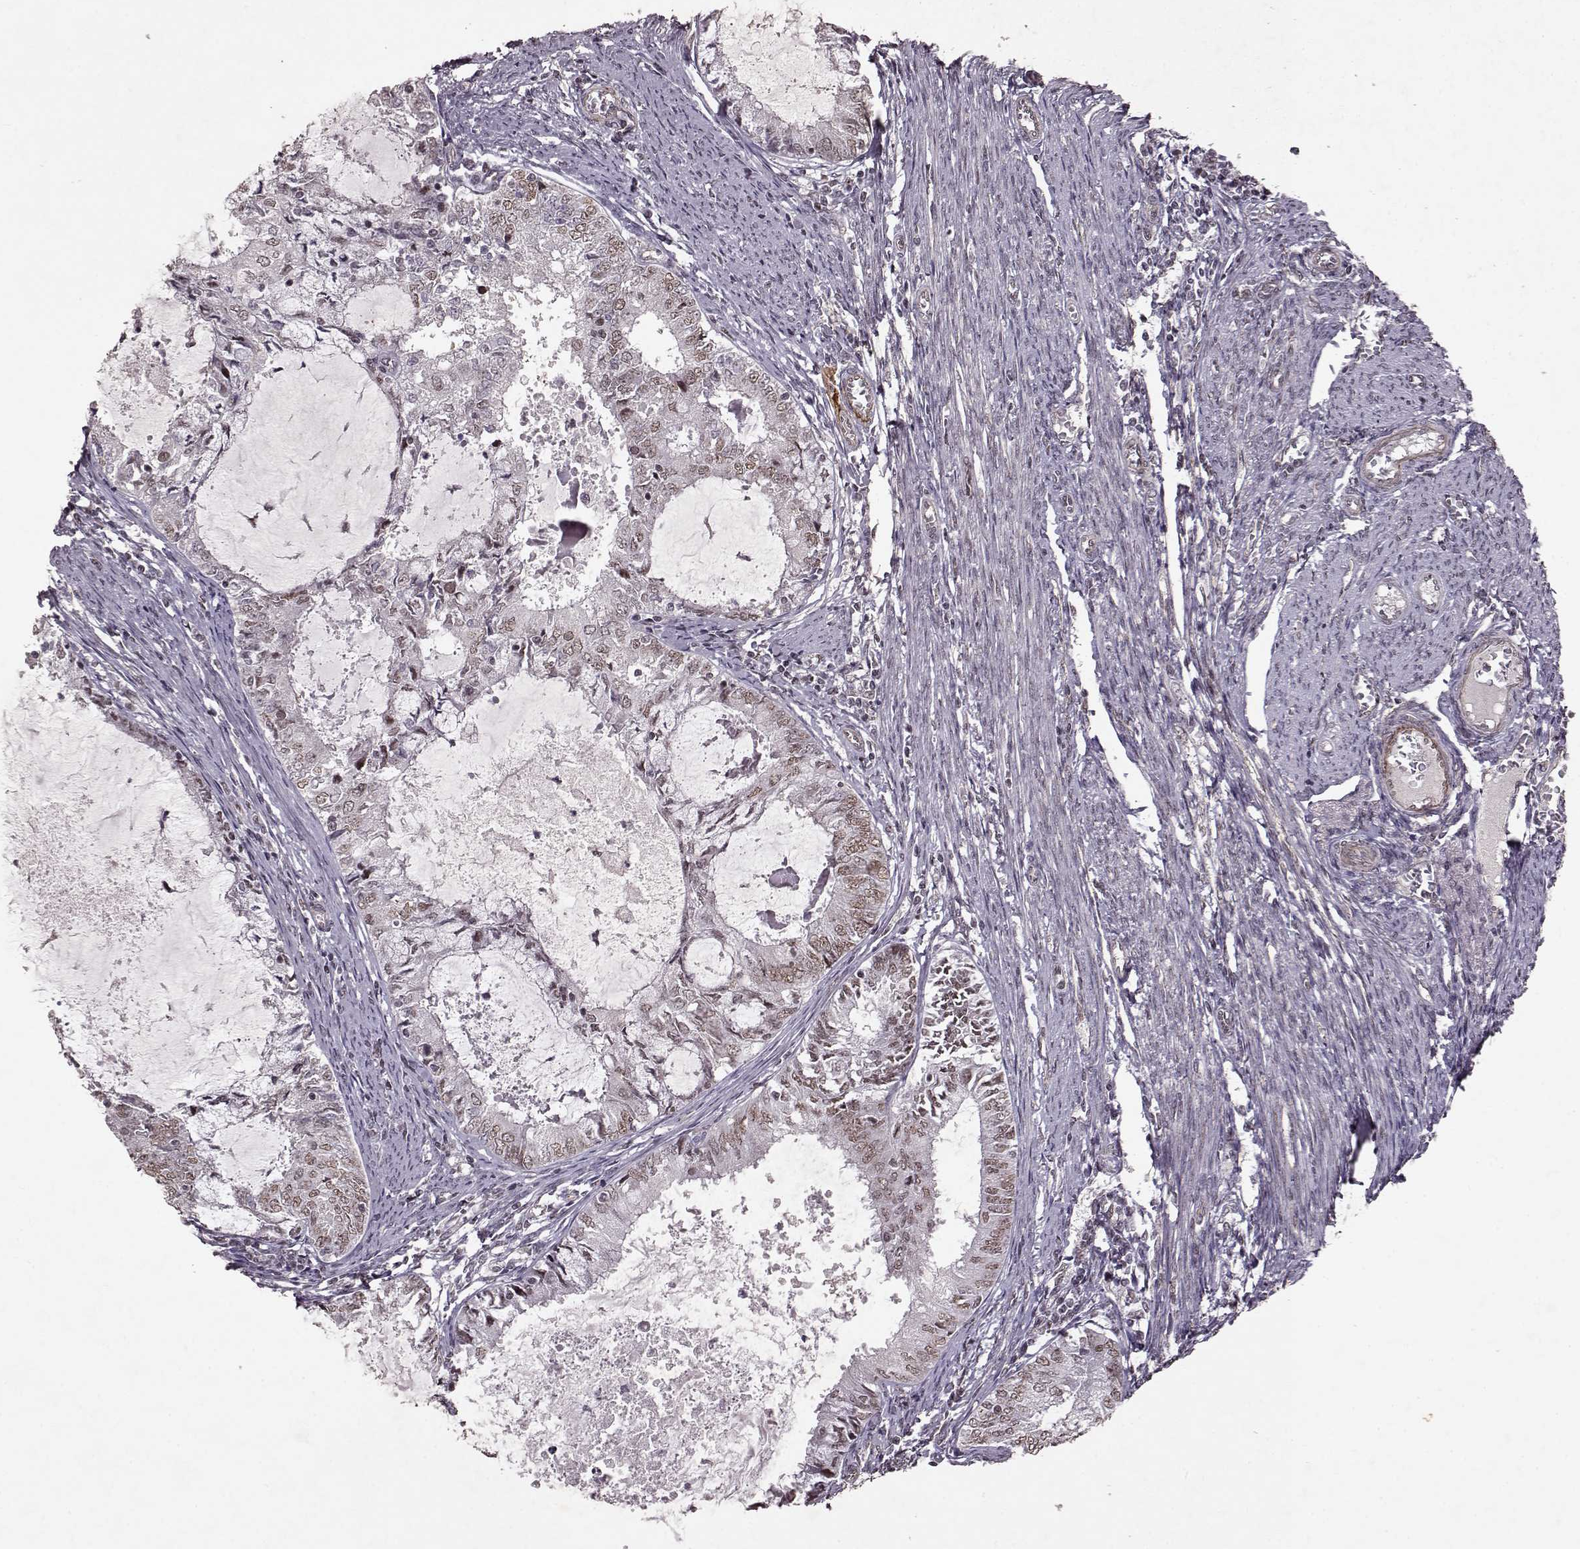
{"staining": {"intensity": "weak", "quantity": "25%-75%", "location": "nuclear"}, "tissue": "endometrial cancer", "cell_type": "Tumor cells", "image_type": "cancer", "snomed": [{"axis": "morphology", "description": "Adenocarcinoma, NOS"}, {"axis": "topography", "description": "Endometrium"}], "caption": "A photomicrograph of human endometrial cancer stained for a protein displays weak nuclear brown staining in tumor cells.", "gene": "RRAGD", "patient": {"sex": "female", "age": 57}}